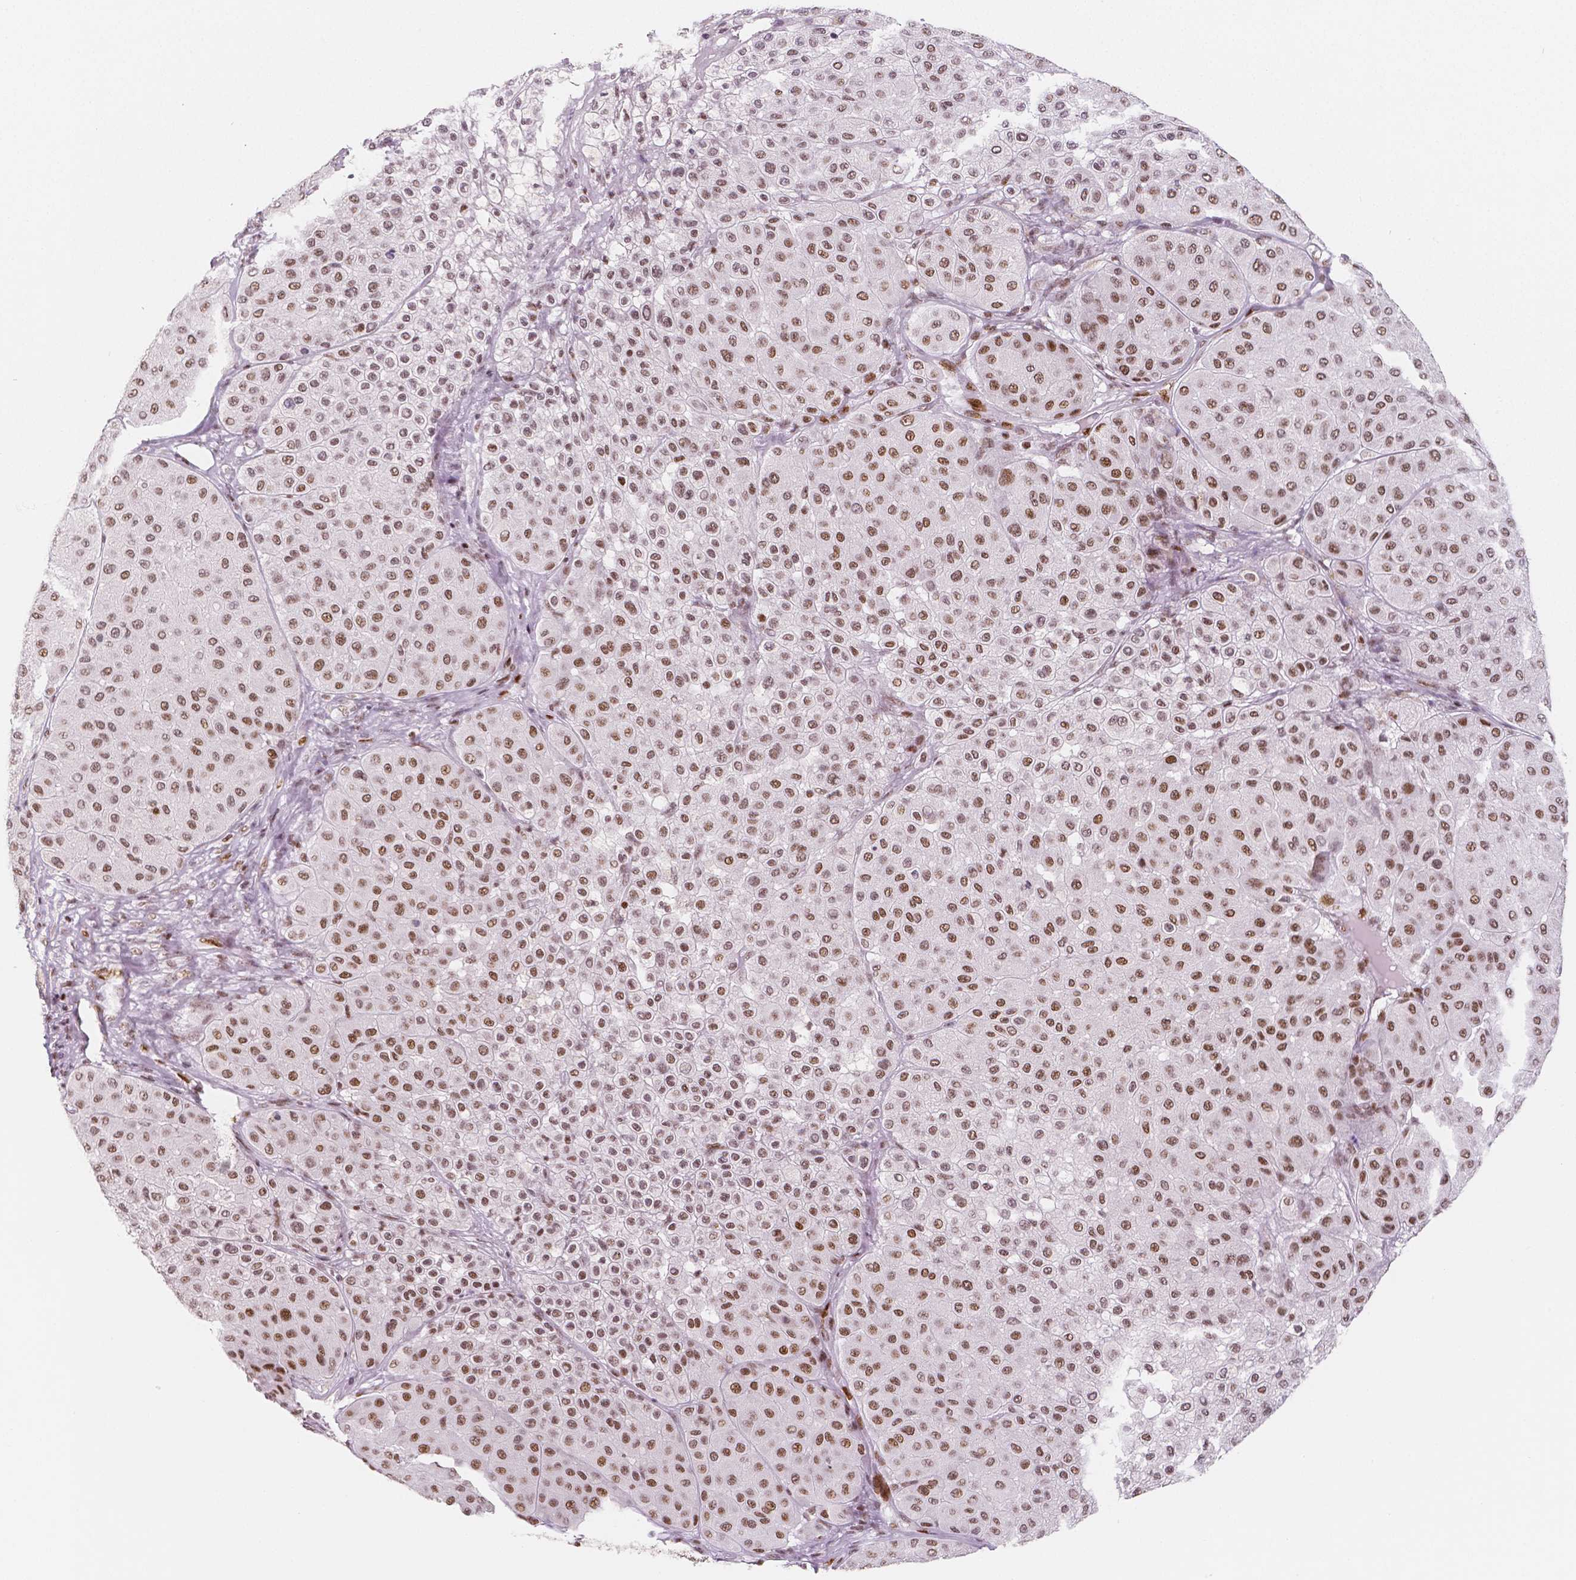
{"staining": {"intensity": "moderate", "quantity": ">75%", "location": "nuclear"}, "tissue": "melanoma", "cell_type": "Tumor cells", "image_type": "cancer", "snomed": [{"axis": "morphology", "description": "Malignant melanoma, Metastatic site"}, {"axis": "topography", "description": "Smooth muscle"}], "caption": "Protein expression analysis of human melanoma reveals moderate nuclear positivity in about >75% of tumor cells.", "gene": "HDAC1", "patient": {"sex": "male", "age": 41}}